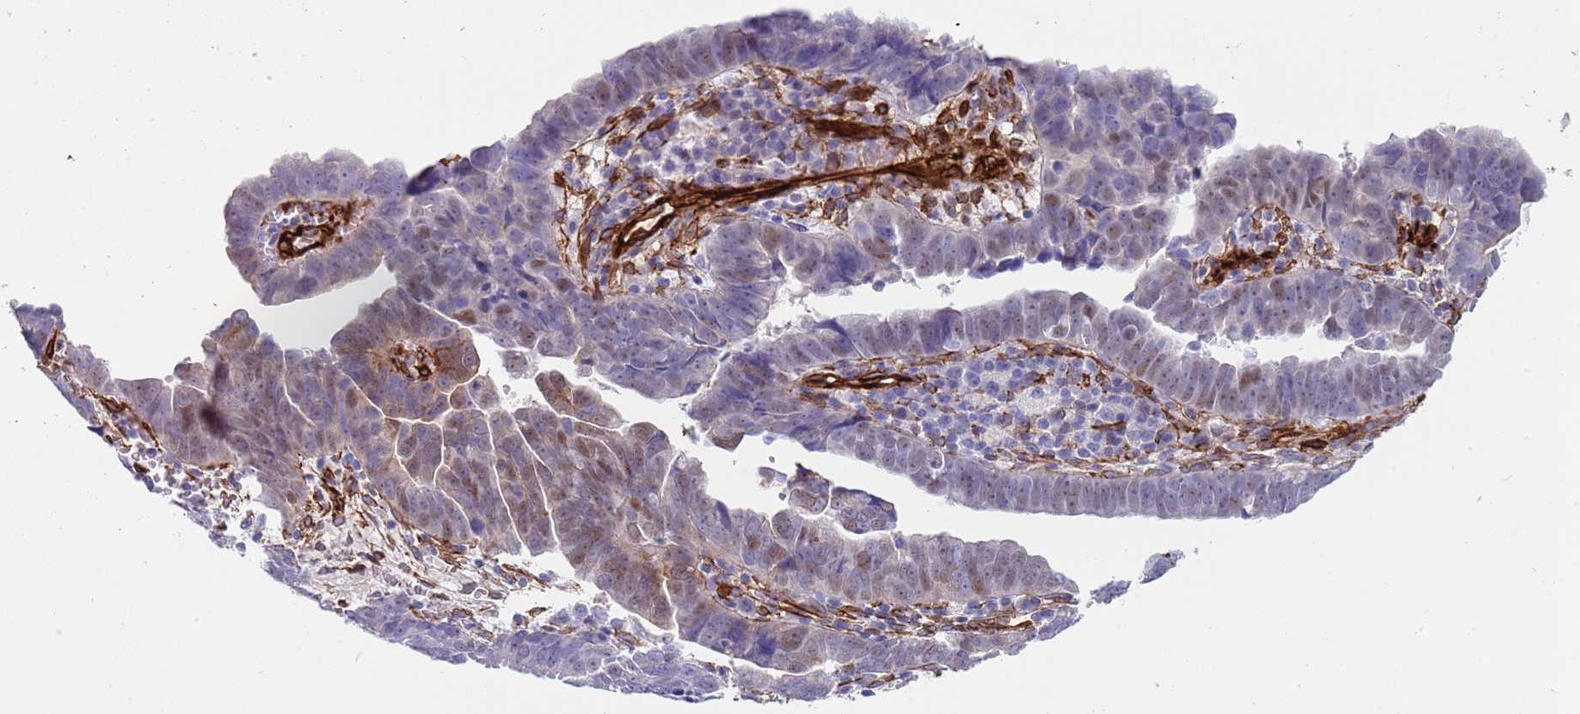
{"staining": {"intensity": "weak", "quantity": "<25%", "location": "cytoplasmic/membranous"}, "tissue": "endometrial cancer", "cell_type": "Tumor cells", "image_type": "cancer", "snomed": [{"axis": "morphology", "description": "Adenocarcinoma, NOS"}, {"axis": "topography", "description": "Endometrium"}], "caption": "Human endometrial adenocarcinoma stained for a protein using IHC reveals no expression in tumor cells.", "gene": "CAV2", "patient": {"sex": "female", "age": 75}}